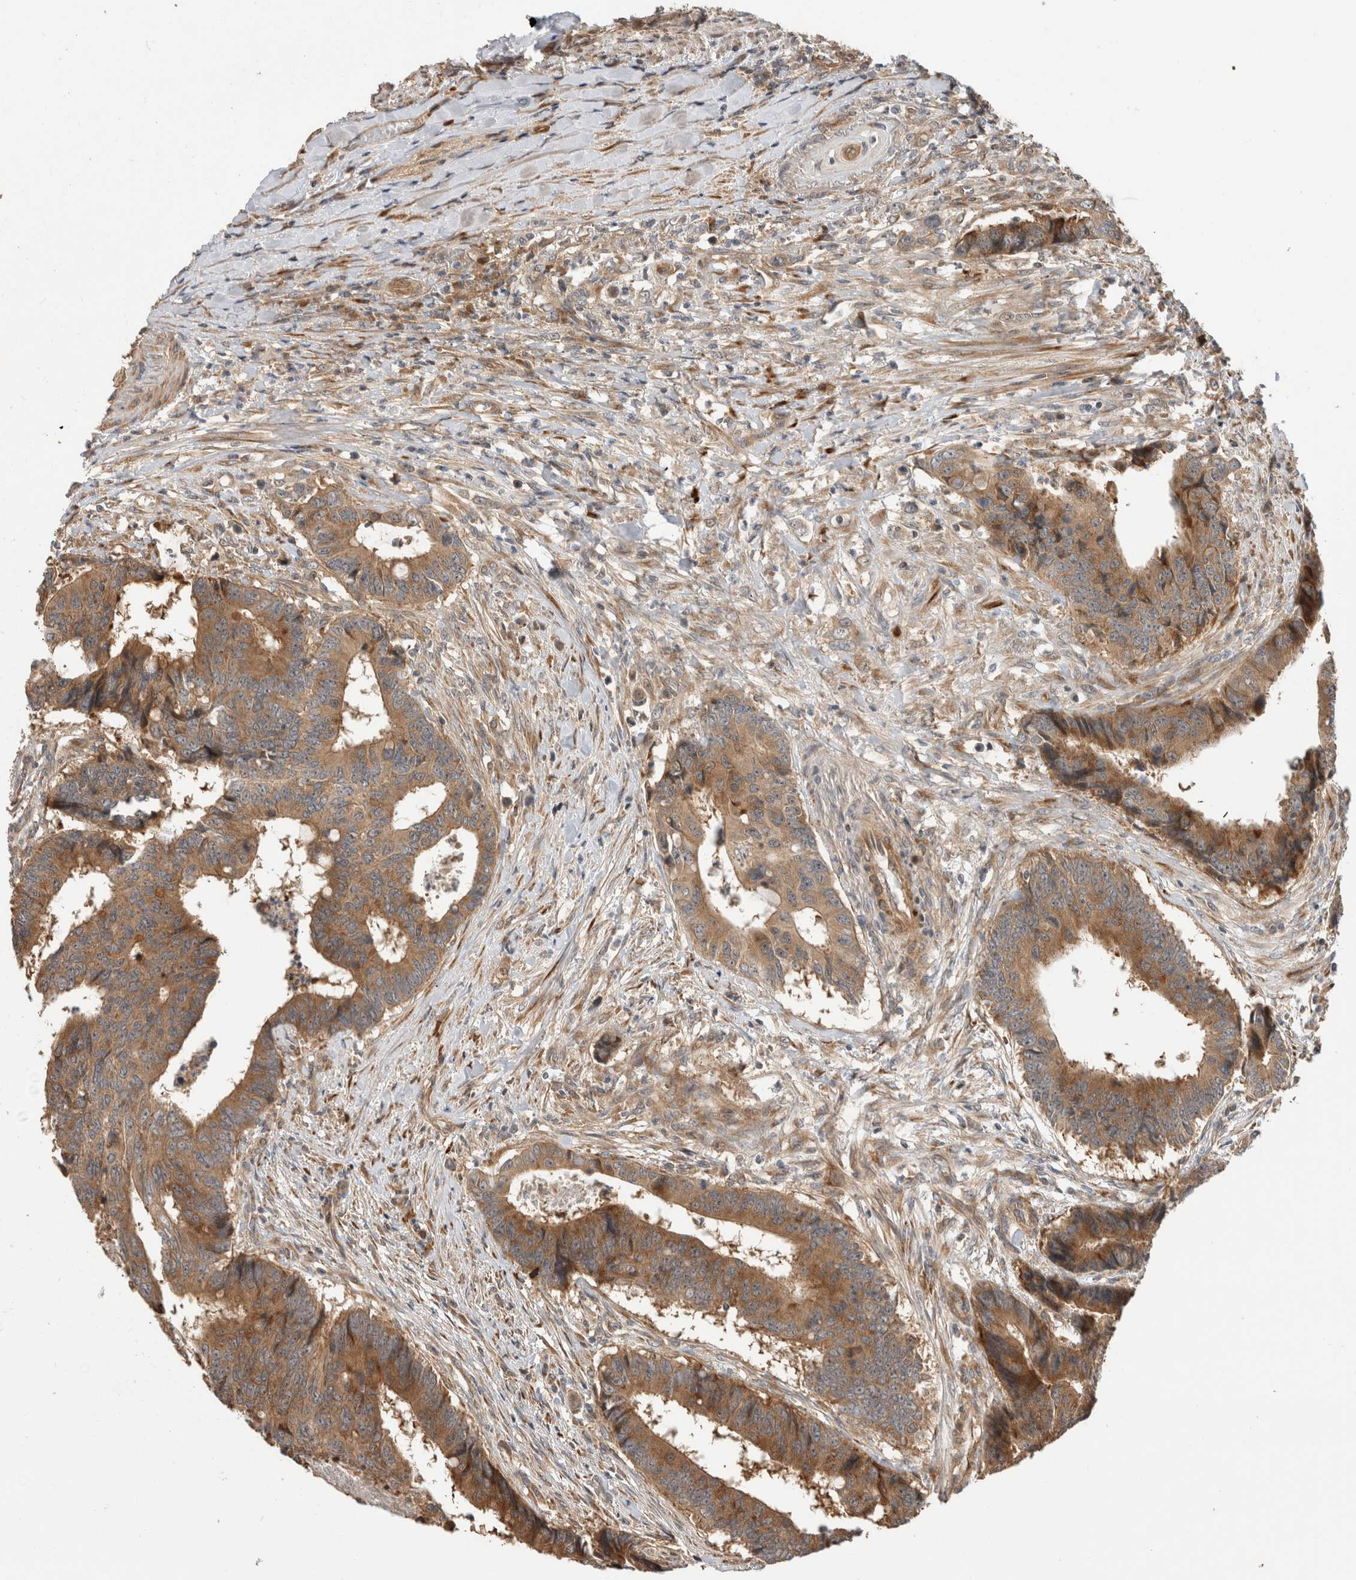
{"staining": {"intensity": "moderate", "quantity": ">75%", "location": "cytoplasmic/membranous"}, "tissue": "colorectal cancer", "cell_type": "Tumor cells", "image_type": "cancer", "snomed": [{"axis": "morphology", "description": "Adenocarcinoma, NOS"}, {"axis": "topography", "description": "Rectum"}], "caption": "Moderate cytoplasmic/membranous expression for a protein is present in about >75% of tumor cells of colorectal cancer using IHC.", "gene": "PCDHB15", "patient": {"sex": "male", "age": 84}}